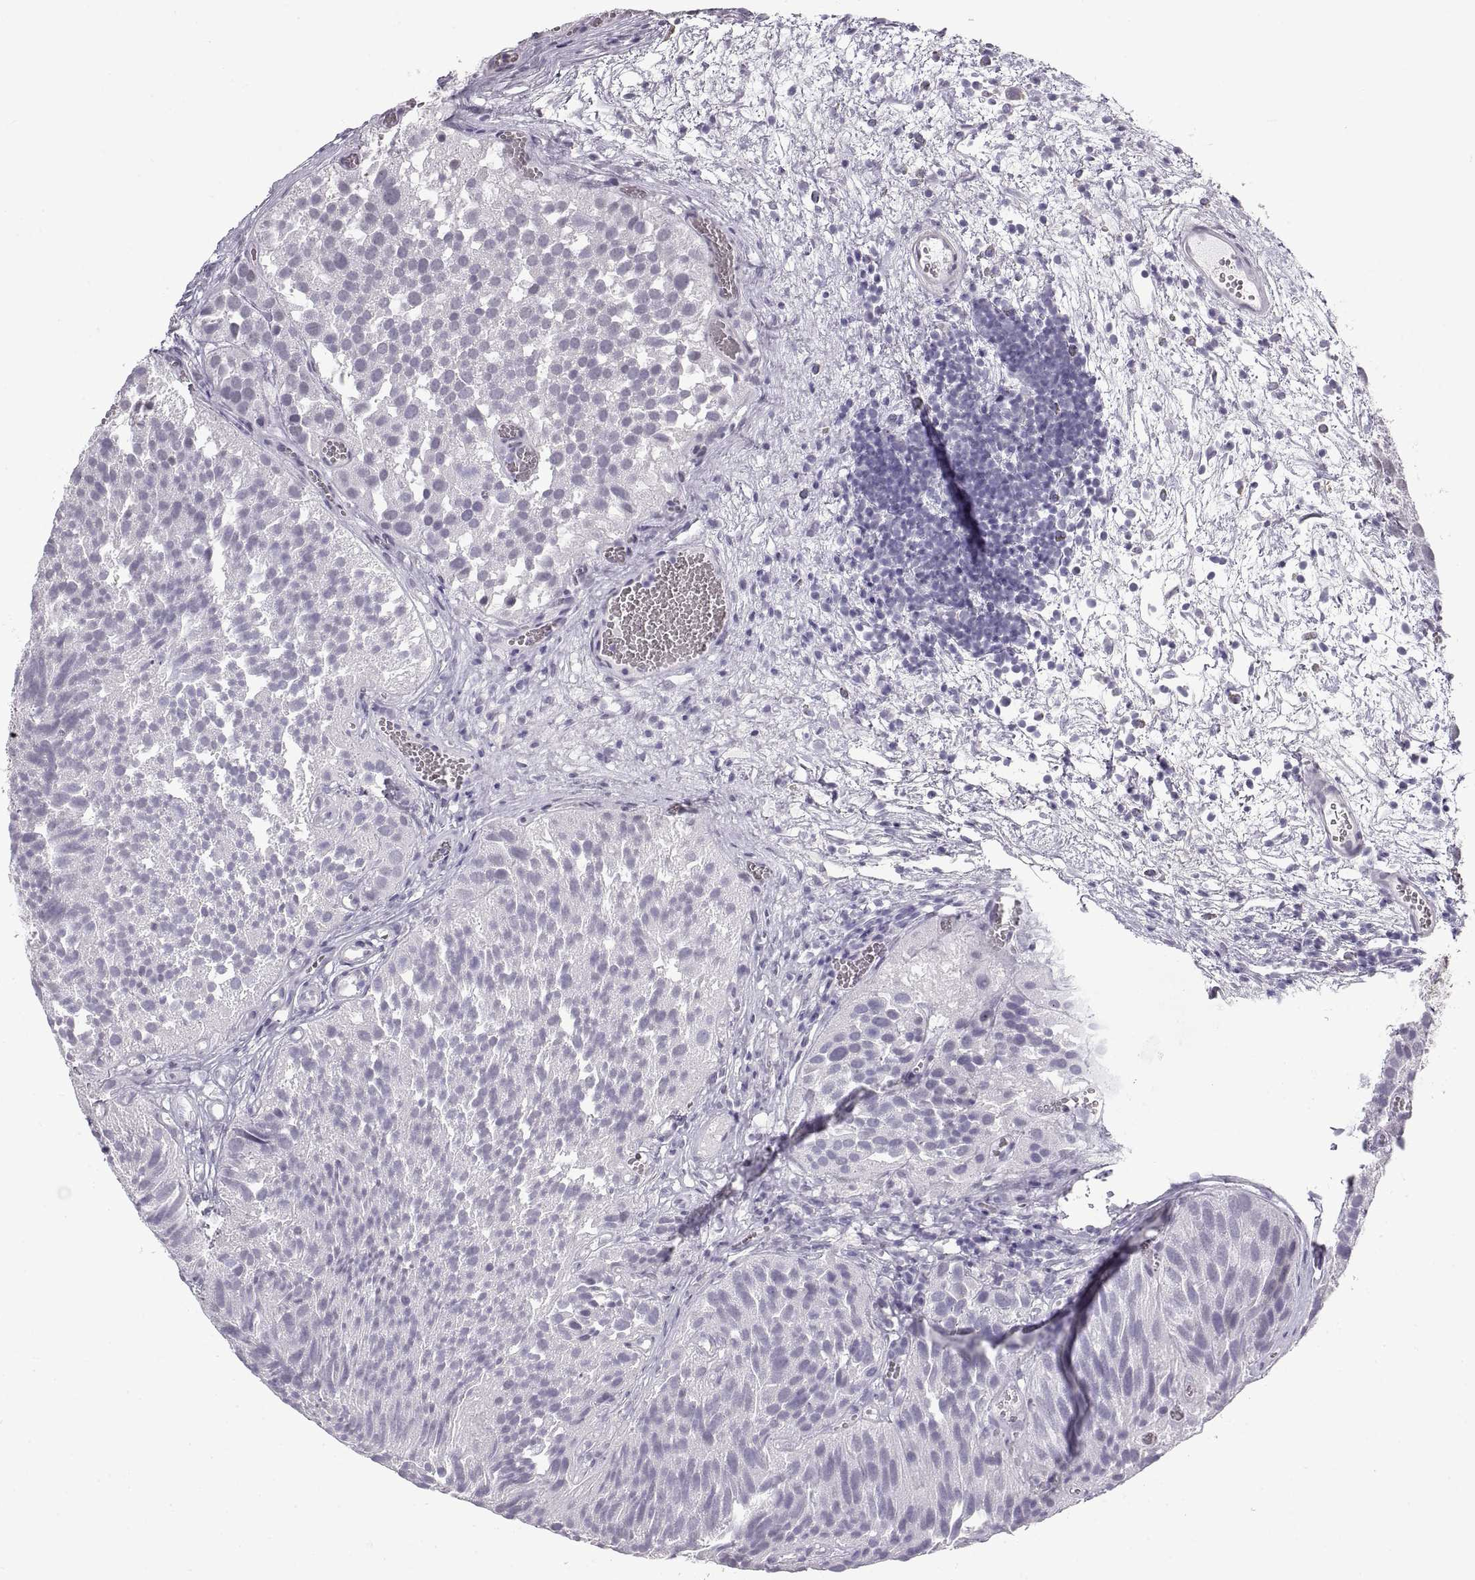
{"staining": {"intensity": "negative", "quantity": "none", "location": "none"}, "tissue": "urothelial cancer", "cell_type": "Tumor cells", "image_type": "cancer", "snomed": [{"axis": "morphology", "description": "Urothelial carcinoma, Low grade"}, {"axis": "topography", "description": "Urinary bladder"}], "caption": "Immunohistochemistry photomicrograph of neoplastic tissue: human urothelial cancer stained with DAB (3,3'-diaminobenzidine) demonstrates no significant protein staining in tumor cells.", "gene": "NANOS3", "patient": {"sex": "female", "age": 69}}